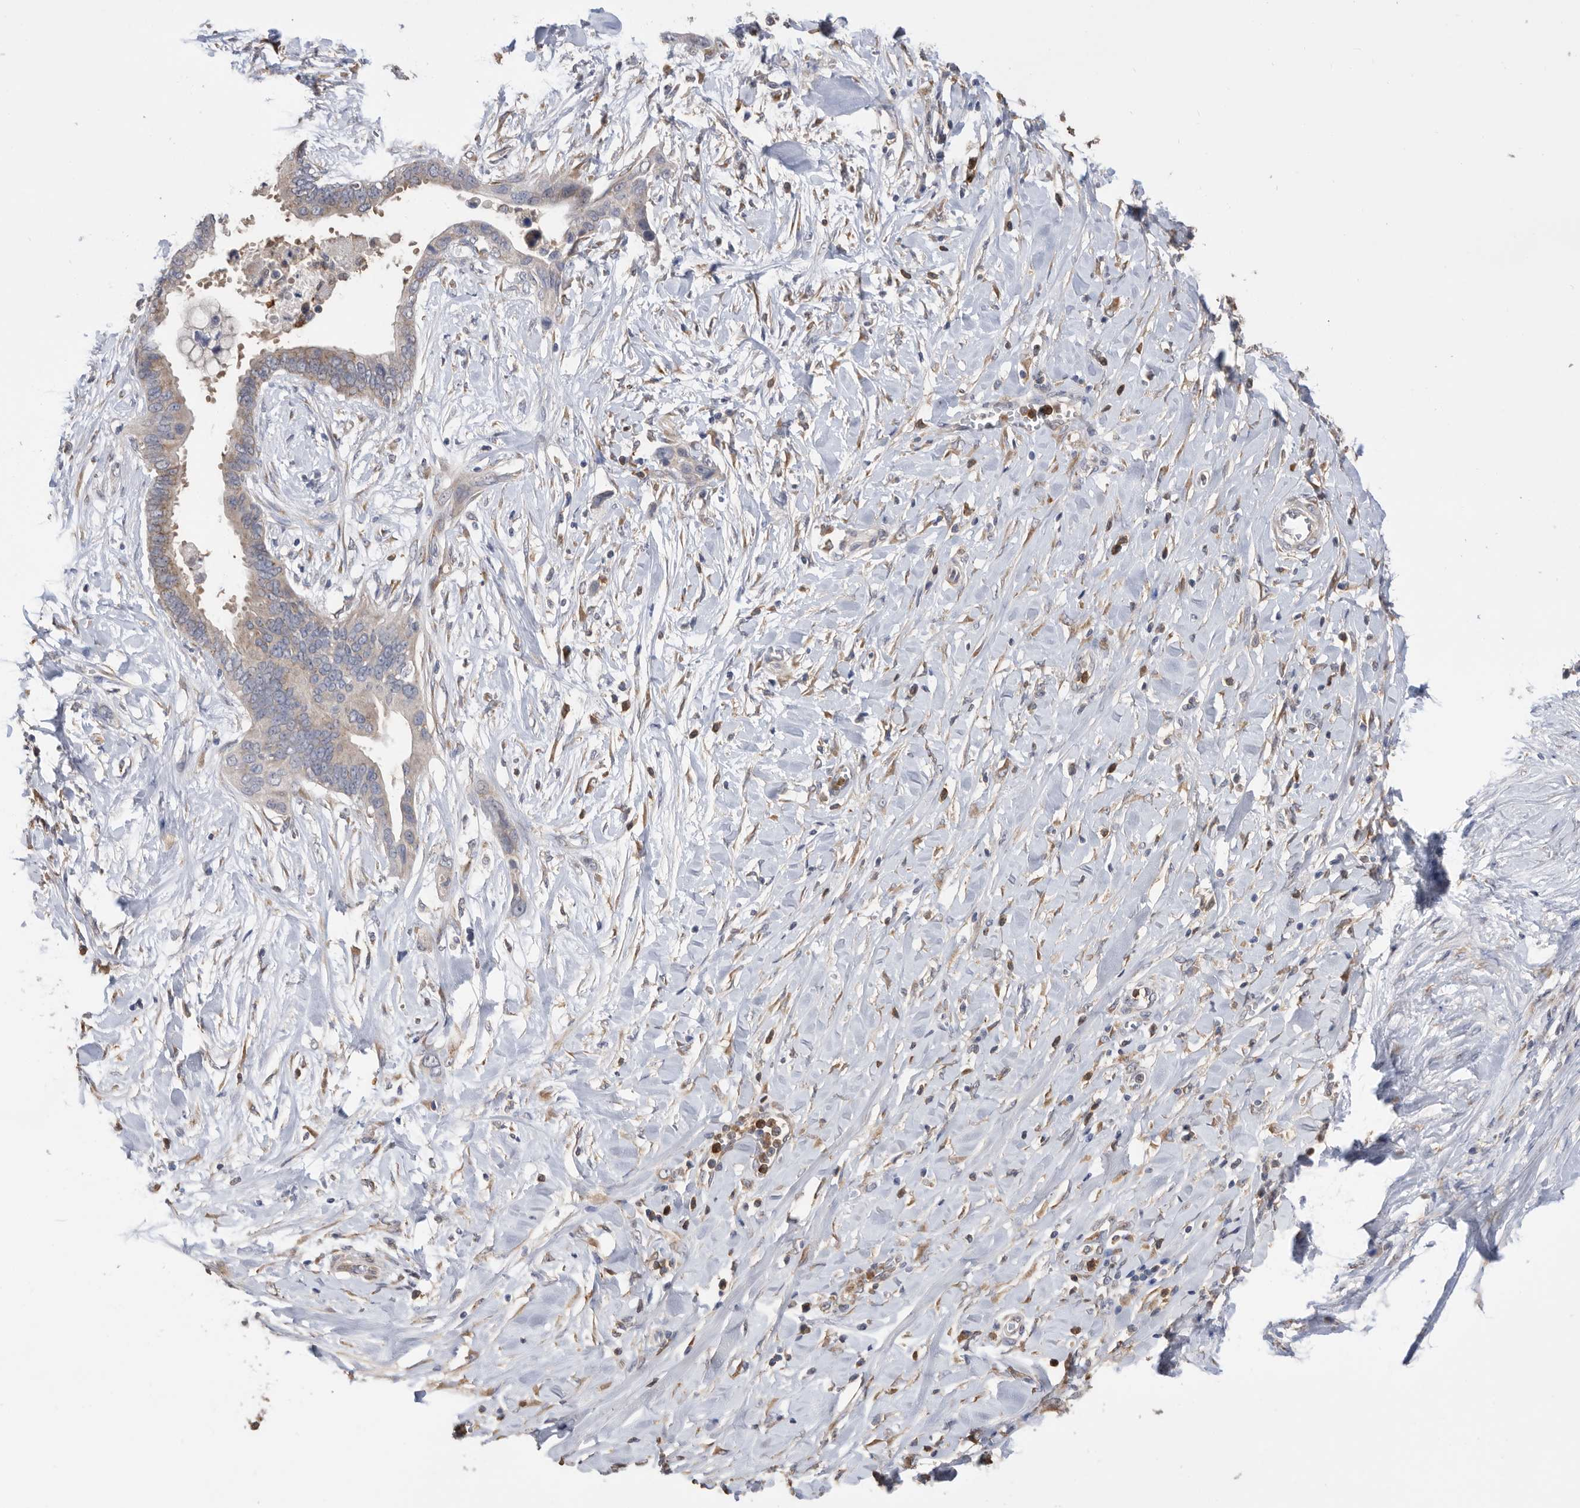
{"staining": {"intensity": "weak", "quantity": "<25%", "location": "cytoplasmic/membranous"}, "tissue": "pancreatic cancer", "cell_type": "Tumor cells", "image_type": "cancer", "snomed": [{"axis": "morphology", "description": "Normal tissue, NOS"}, {"axis": "morphology", "description": "Adenocarcinoma, NOS"}, {"axis": "topography", "description": "Pancreas"}, {"axis": "topography", "description": "Peripheral nerve tissue"}], "caption": "This micrograph is of pancreatic adenocarcinoma stained with IHC to label a protein in brown with the nuclei are counter-stained blue. There is no expression in tumor cells.", "gene": "CRISPLD2", "patient": {"sex": "male", "age": 59}}